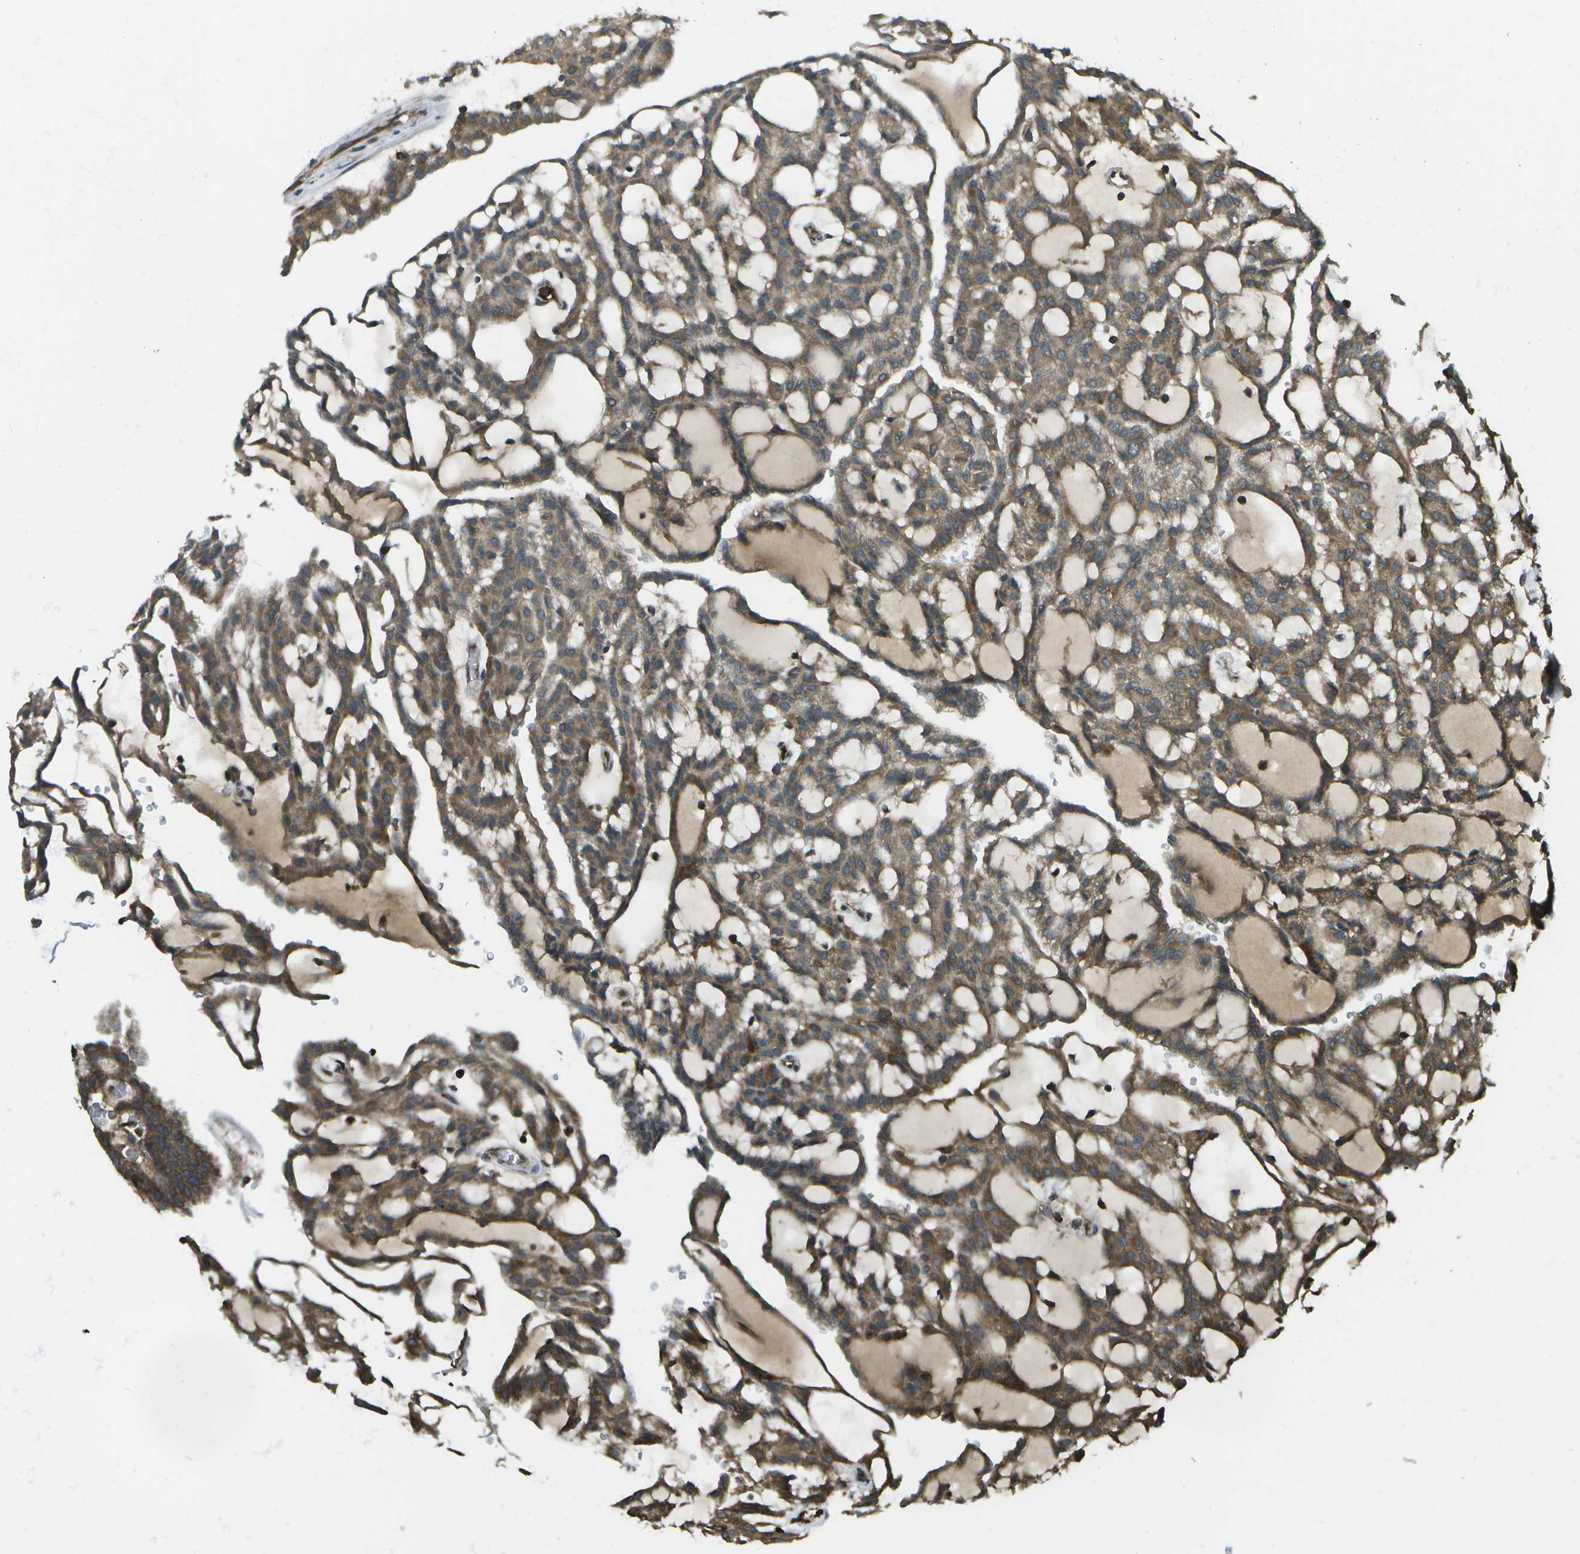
{"staining": {"intensity": "moderate", "quantity": ">75%", "location": "cytoplasmic/membranous"}, "tissue": "renal cancer", "cell_type": "Tumor cells", "image_type": "cancer", "snomed": [{"axis": "morphology", "description": "Adenocarcinoma, NOS"}, {"axis": "topography", "description": "Kidney"}], "caption": "A brown stain labels moderate cytoplasmic/membranous staining of a protein in human renal cancer (adenocarcinoma) tumor cells.", "gene": "USP30", "patient": {"sex": "male", "age": 63}}